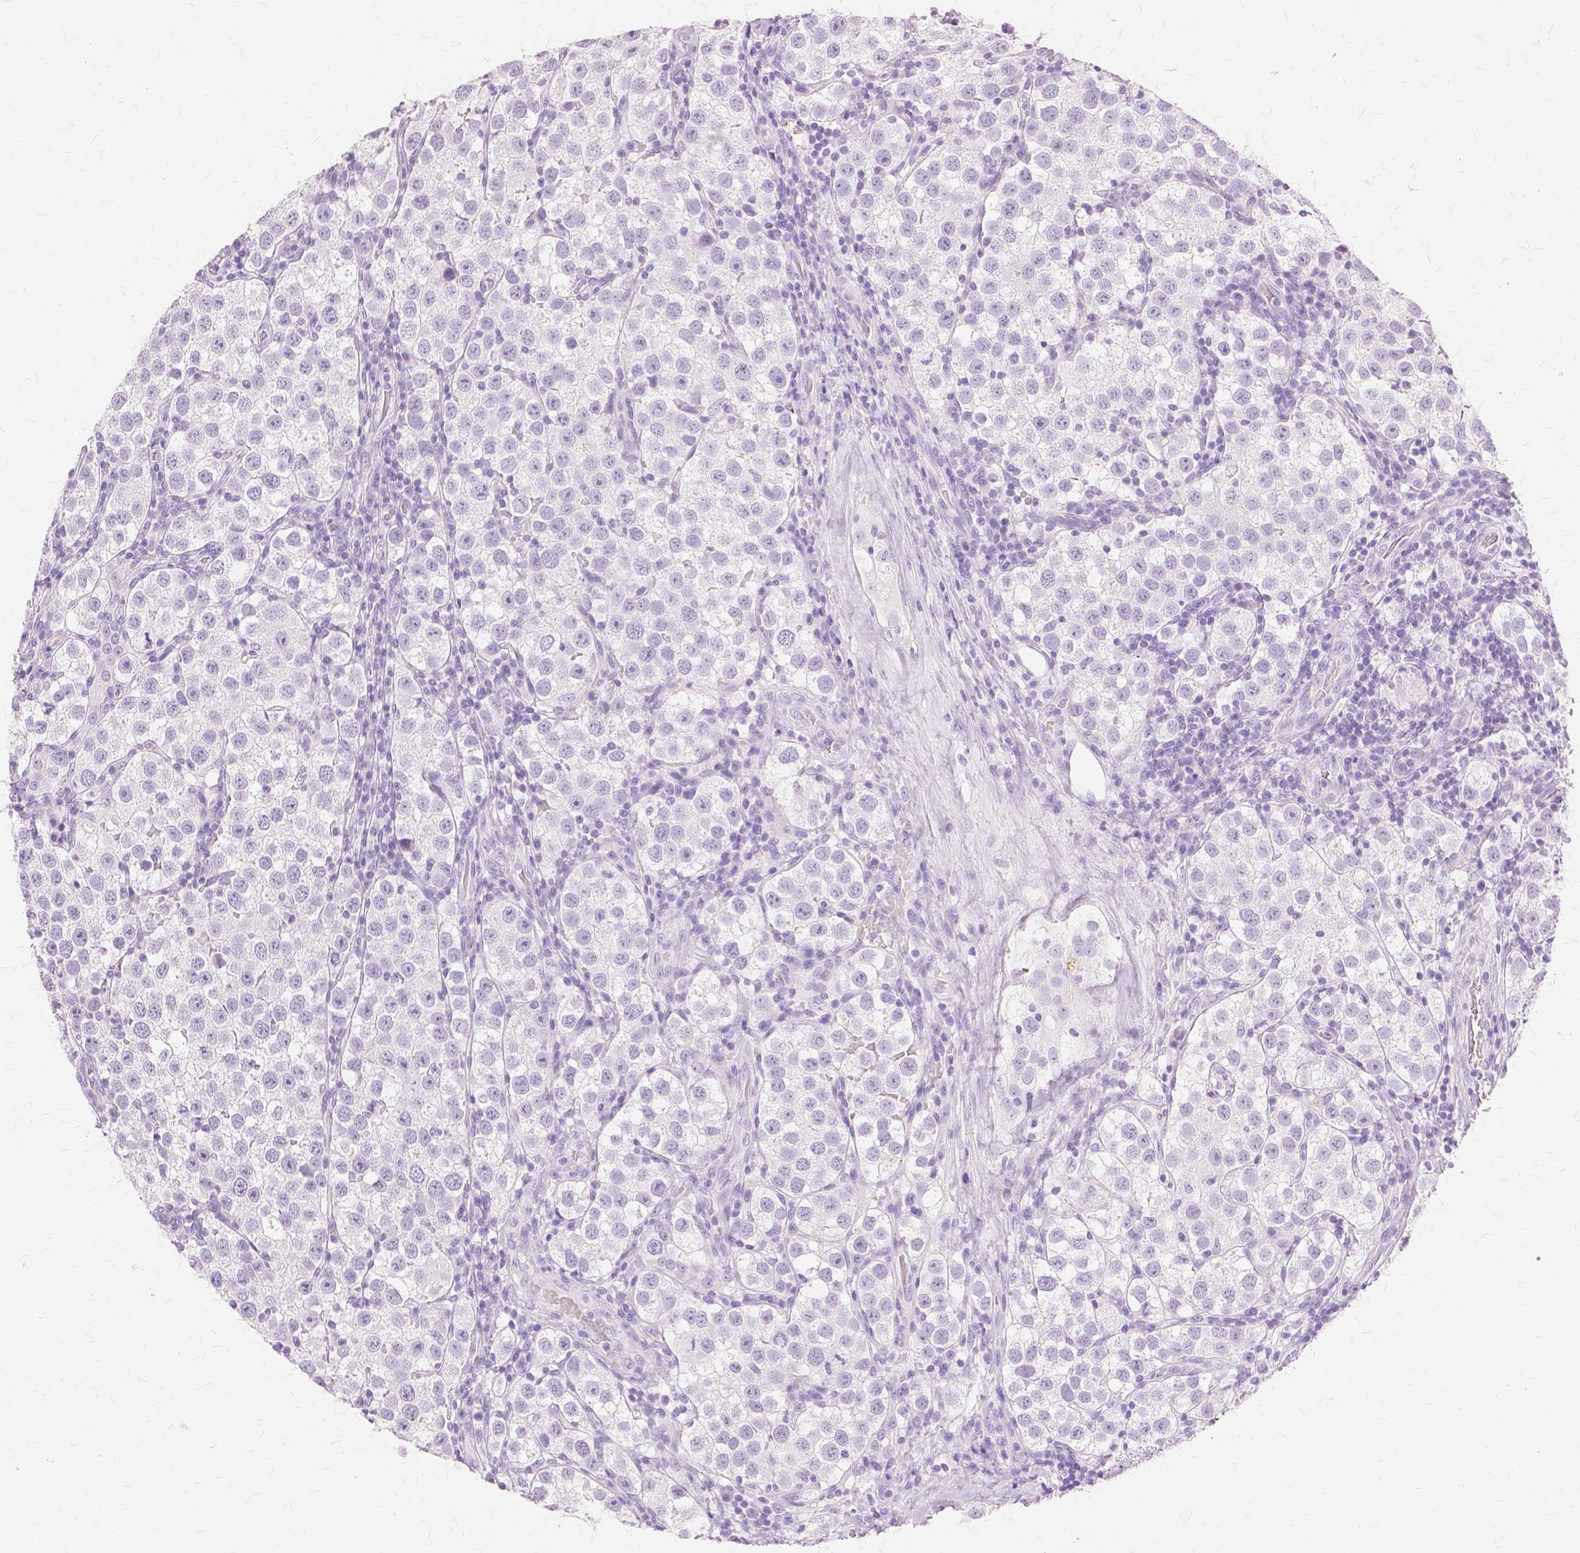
{"staining": {"intensity": "negative", "quantity": "none", "location": "none"}, "tissue": "testis cancer", "cell_type": "Tumor cells", "image_type": "cancer", "snomed": [{"axis": "morphology", "description": "Seminoma, NOS"}, {"axis": "topography", "description": "Testis"}], "caption": "DAB immunohistochemical staining of human testis seminoma demonstrates no significant expression in tumor cells.", "gene": "TGM1", "patient": {"sex": "male", "age": 37}}